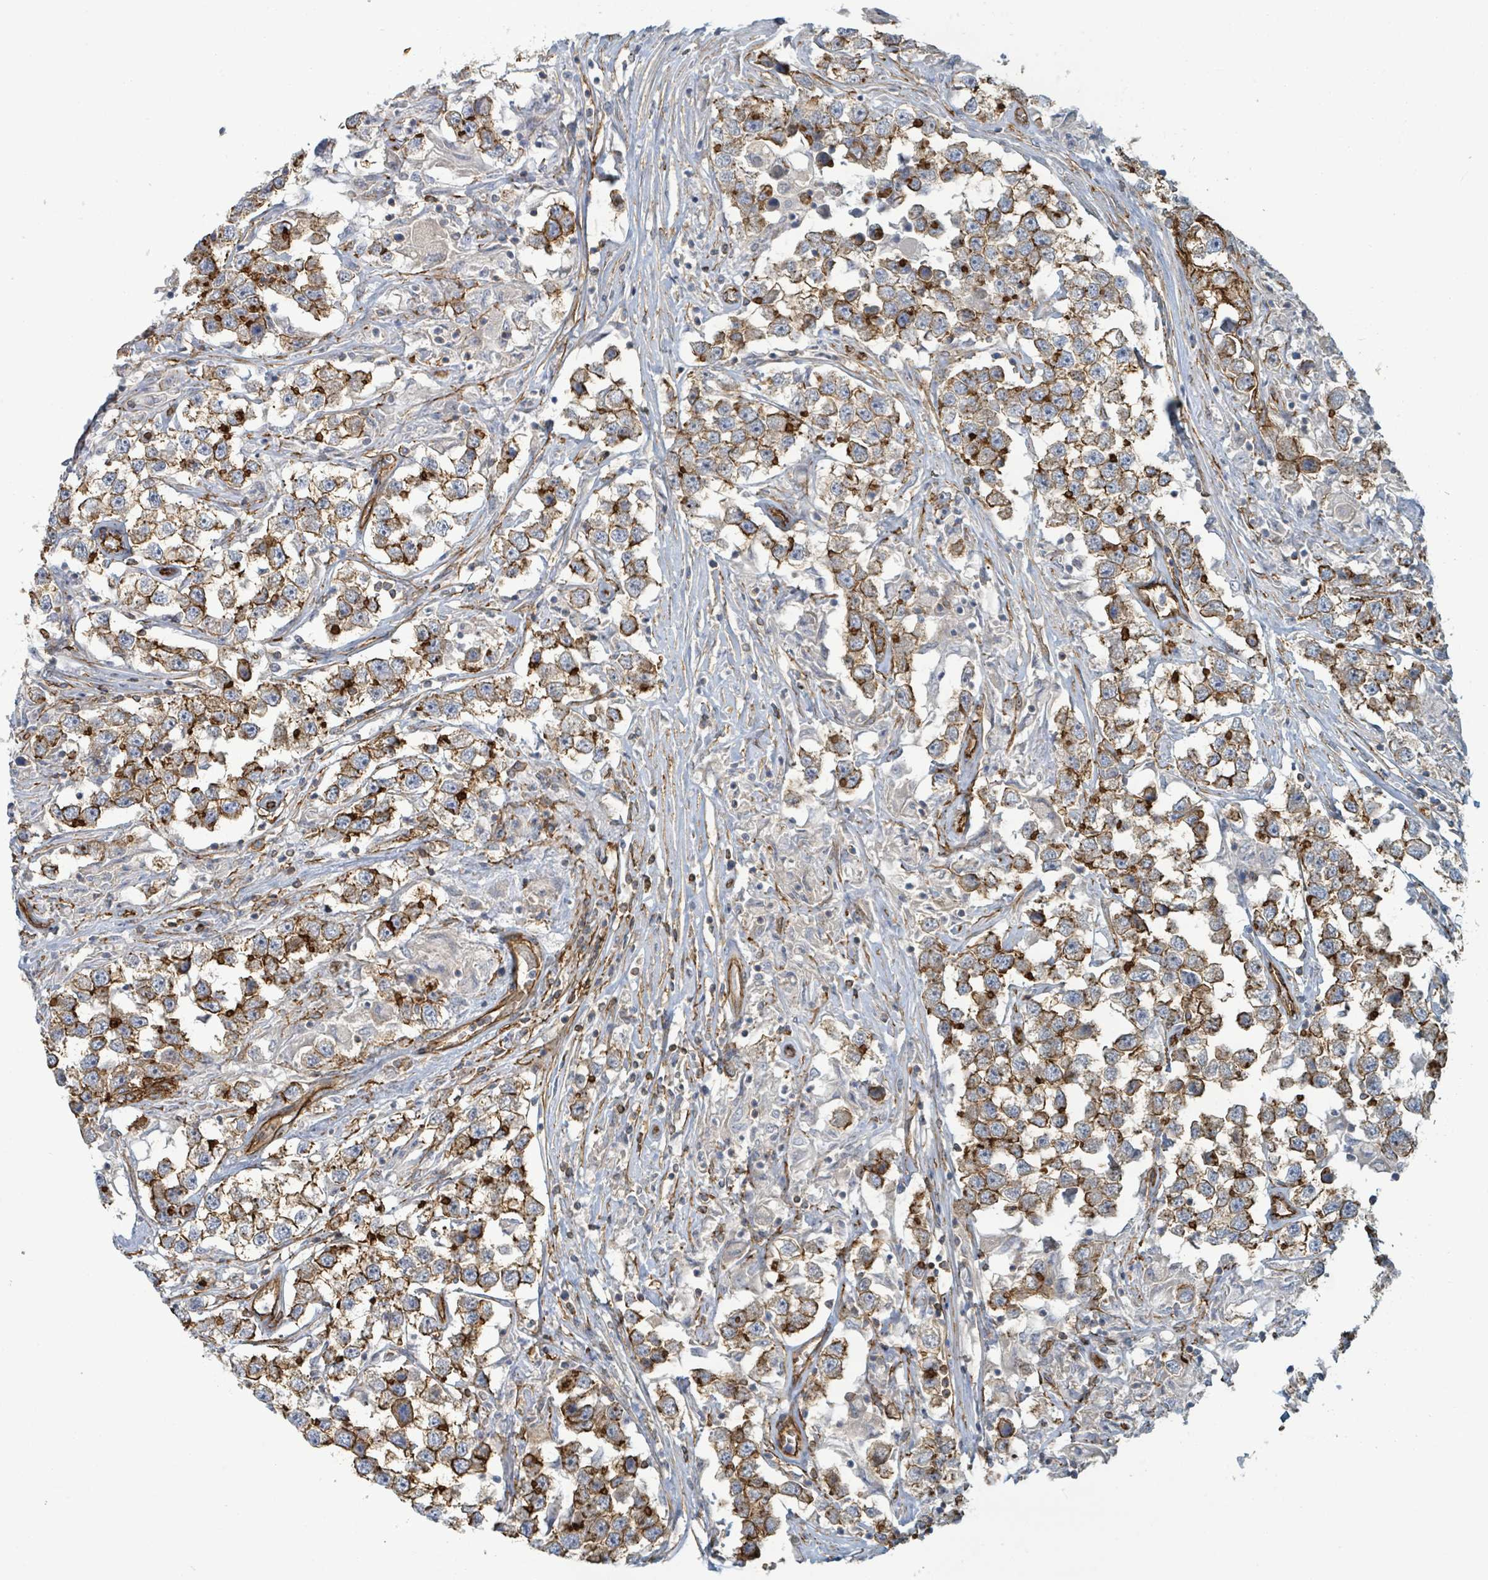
{"staining": {"intensity": "strong", "quantity": ">75%", "location": "cytoplasmic/membranous"}, "tissue": "testis cancer", "cell_type": "Tumor cells", "image_type": "cancer", "snomed": [{"axis": "morphology", "description": "Seminoma, NOS"}, {"axis": "topography", "description": "Testis"}], "caption": "Protein analysis of testis seminoma tissue exhibits strong cytoplasmic/membranous expression in approximately >75% of tumor cells.", "gene": "LDOC1", "patient": {"sex": "male", "age": 46}}